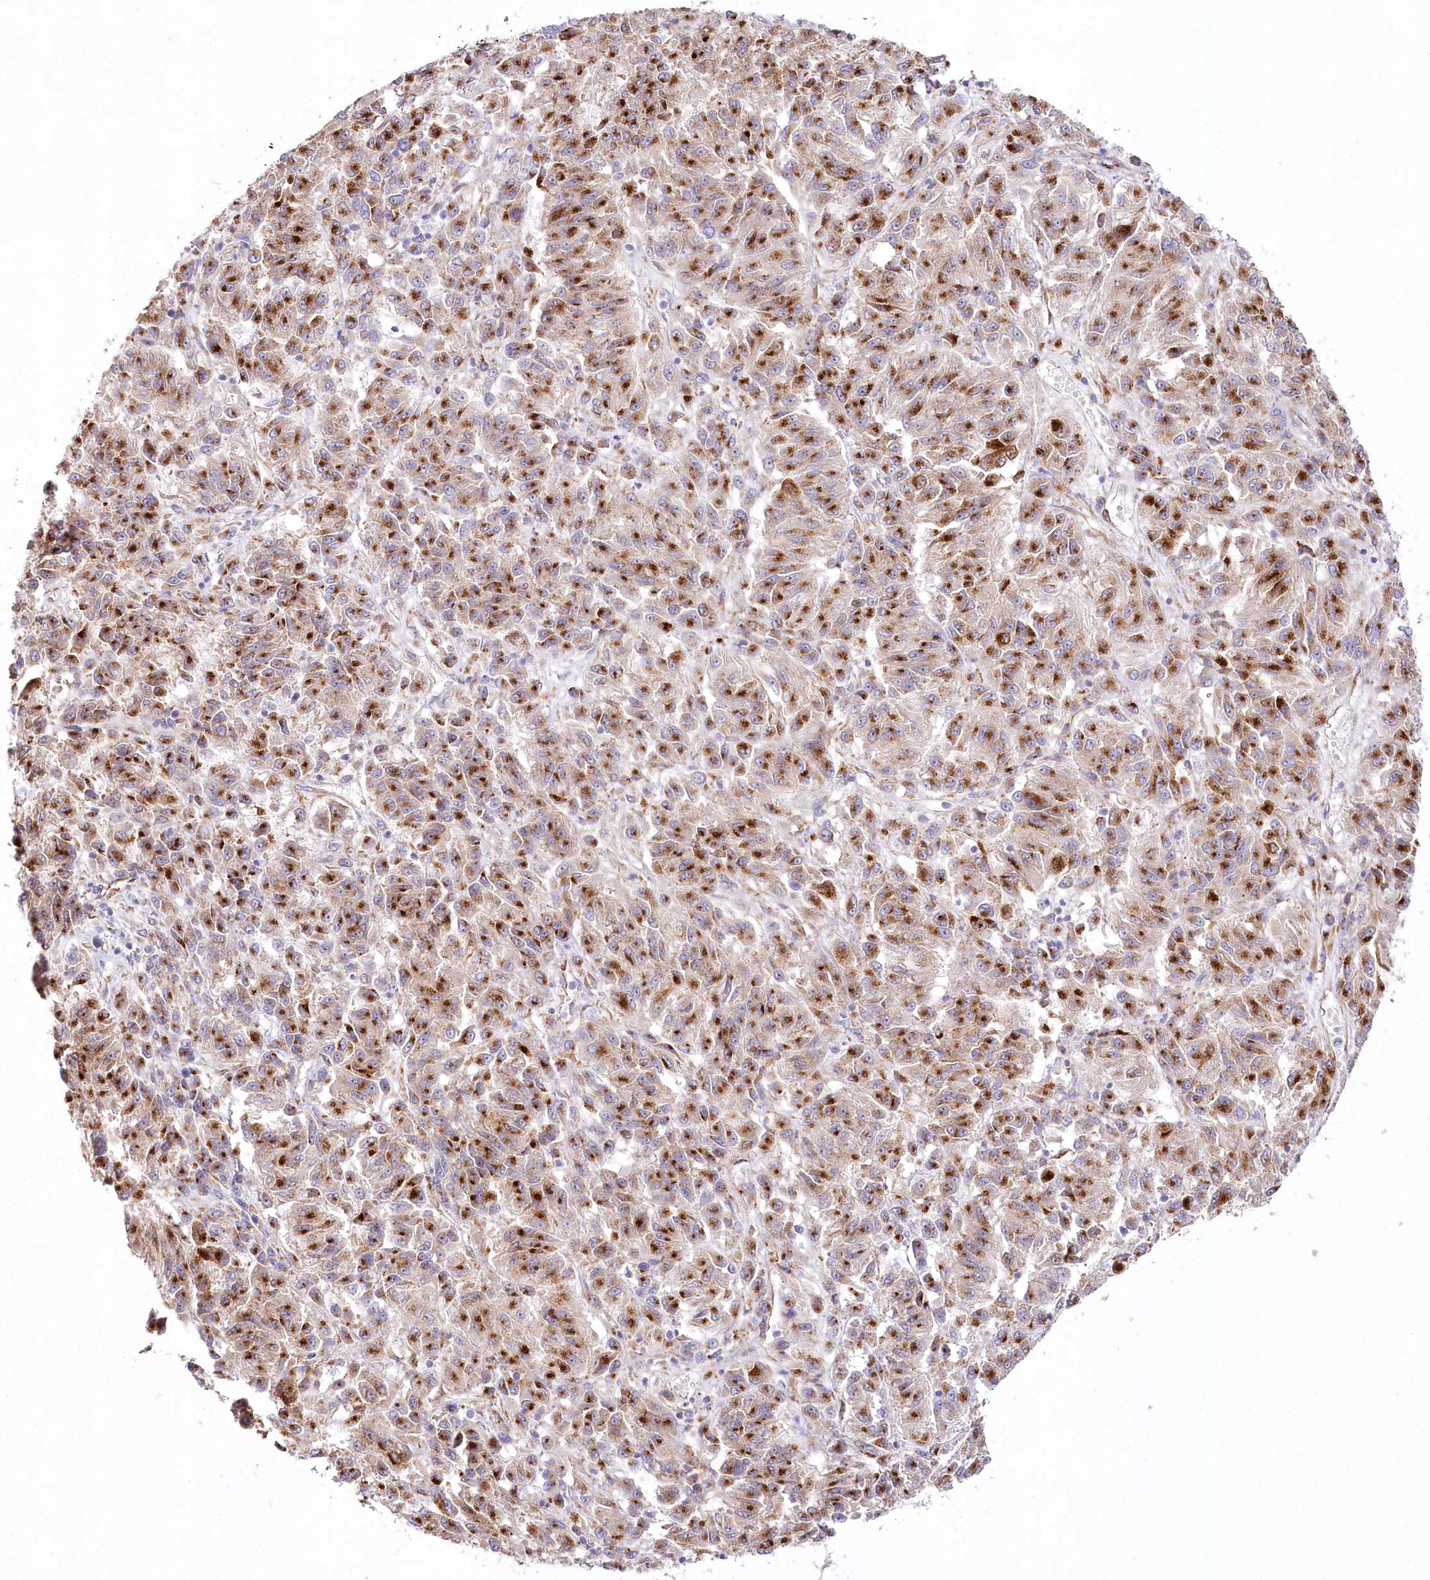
{"staining": {"intensity": "strong", "quantity": ">75%", "location": "cytoplasmic/membranous"}, "tissue": "melanoma", "cell_type": "Tumor cells", "image_type": "cancer", "snomed": [{"axis": "morphology", "description": "Malignant melanoma, Metastatic site"}, {"axis": "topography", "description": "Lung"}], "caption": "IHC micrograph of neoplastic tissue: human malignant melanoma (metastatic site) stained using immunohistochemistry (IHC) reveals high levels of strong protein expression localized specifically in the cytoplasmic/membranous of tumor cells, appearing as a cytoplasmic/membranous brown color.", "gene": "ABRAXAS2", "patient": {"sex": "male", "age": 64}}